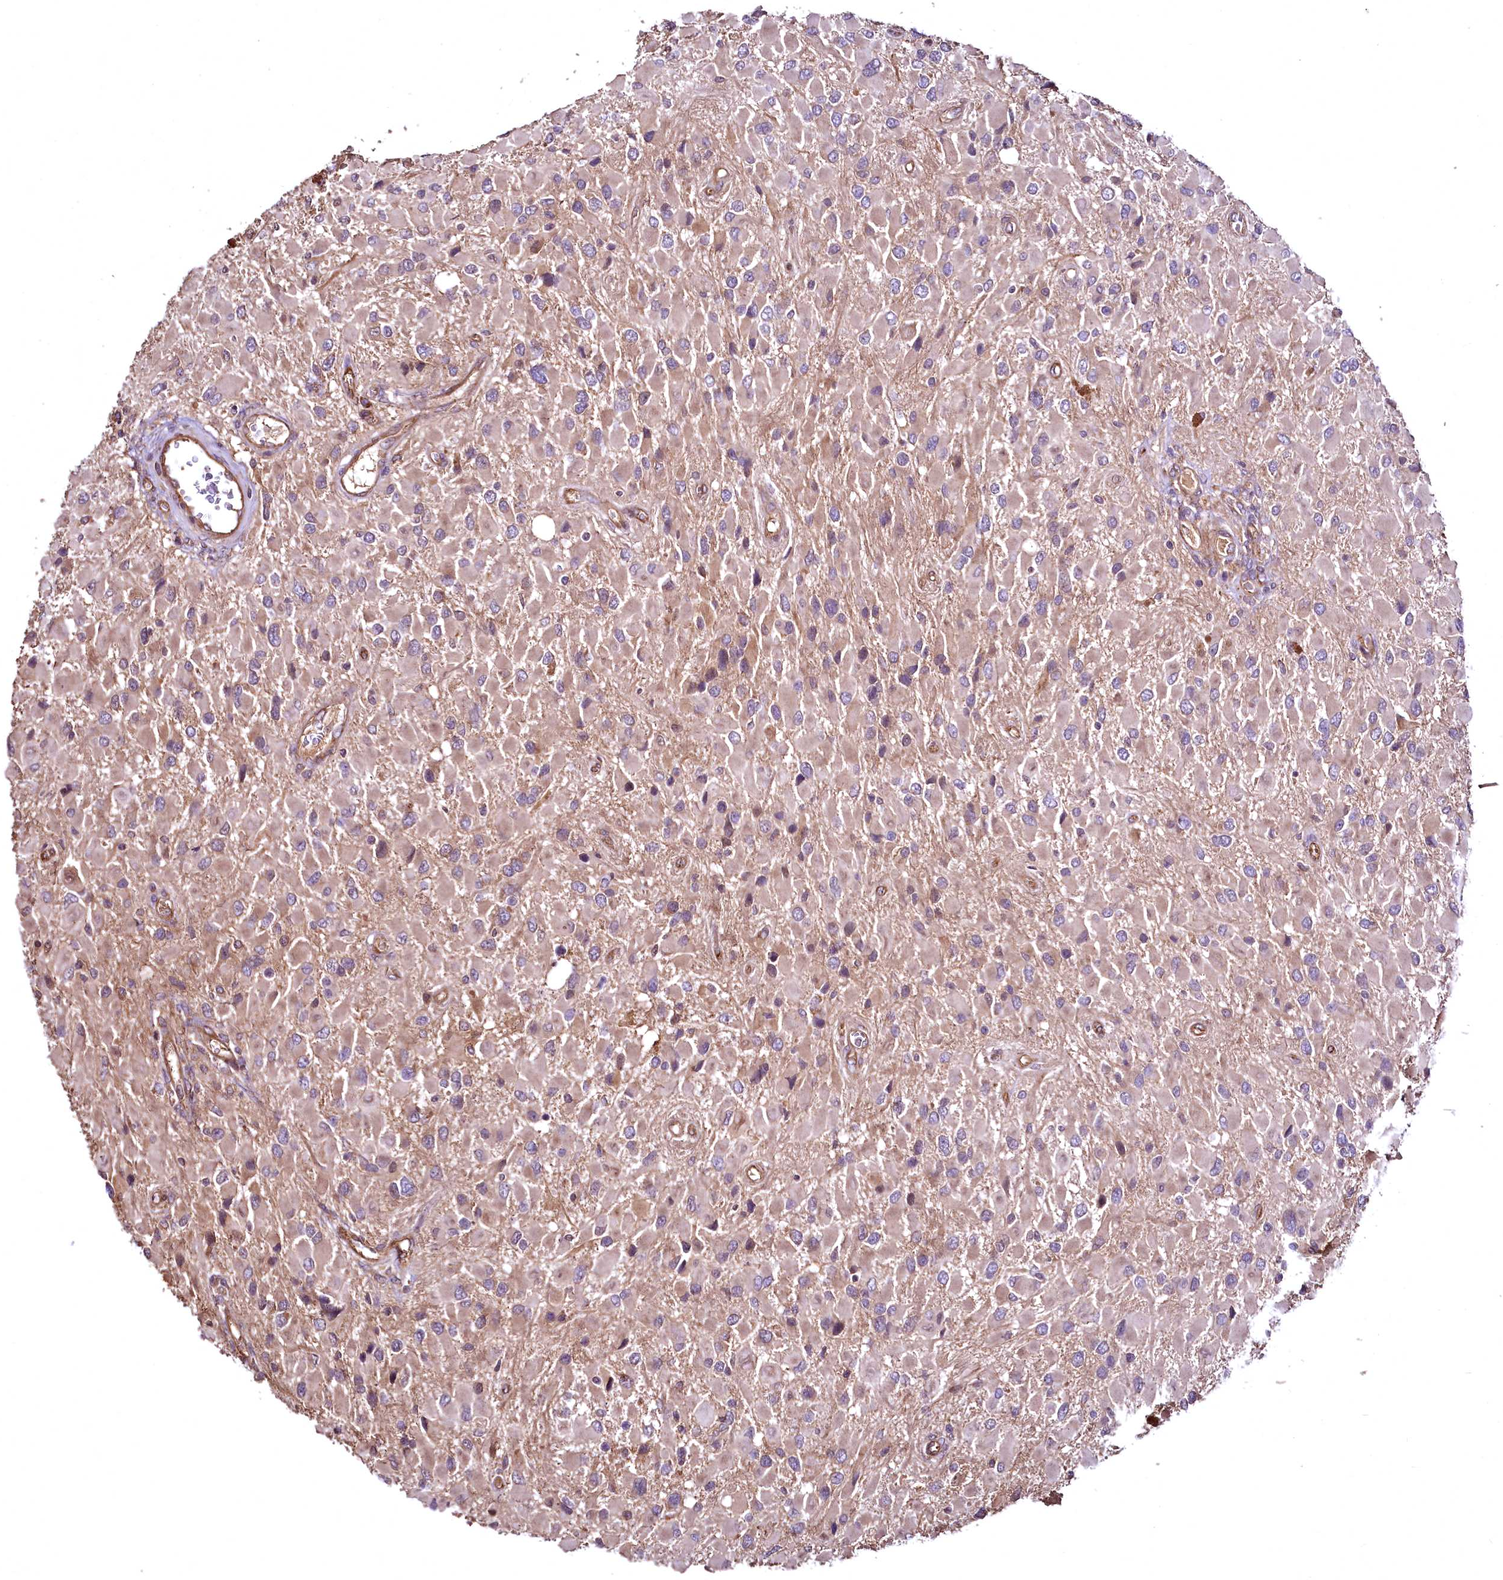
{"staining": {"intensity": "weak", "quantity": ">75%", "location": "cytoplasmic/membranous"}, "tissue": "glioma", "cell_type": "Tumor cells", "image_type": "cancer", "snomed": [{"axis": "morphology", "description": "Glioma, malignant, High grade"}, {"axis": "topography", "description": "Brain"}], "caption": "Immunohistochemical staining of human malignant glioma (high-grade) exhibits low levels of weak cytoplasmic/membranous positivity in about >75% of tumor cells.", "gene": "TBCEL", "patient": {"sex": "male", "age": 53}}